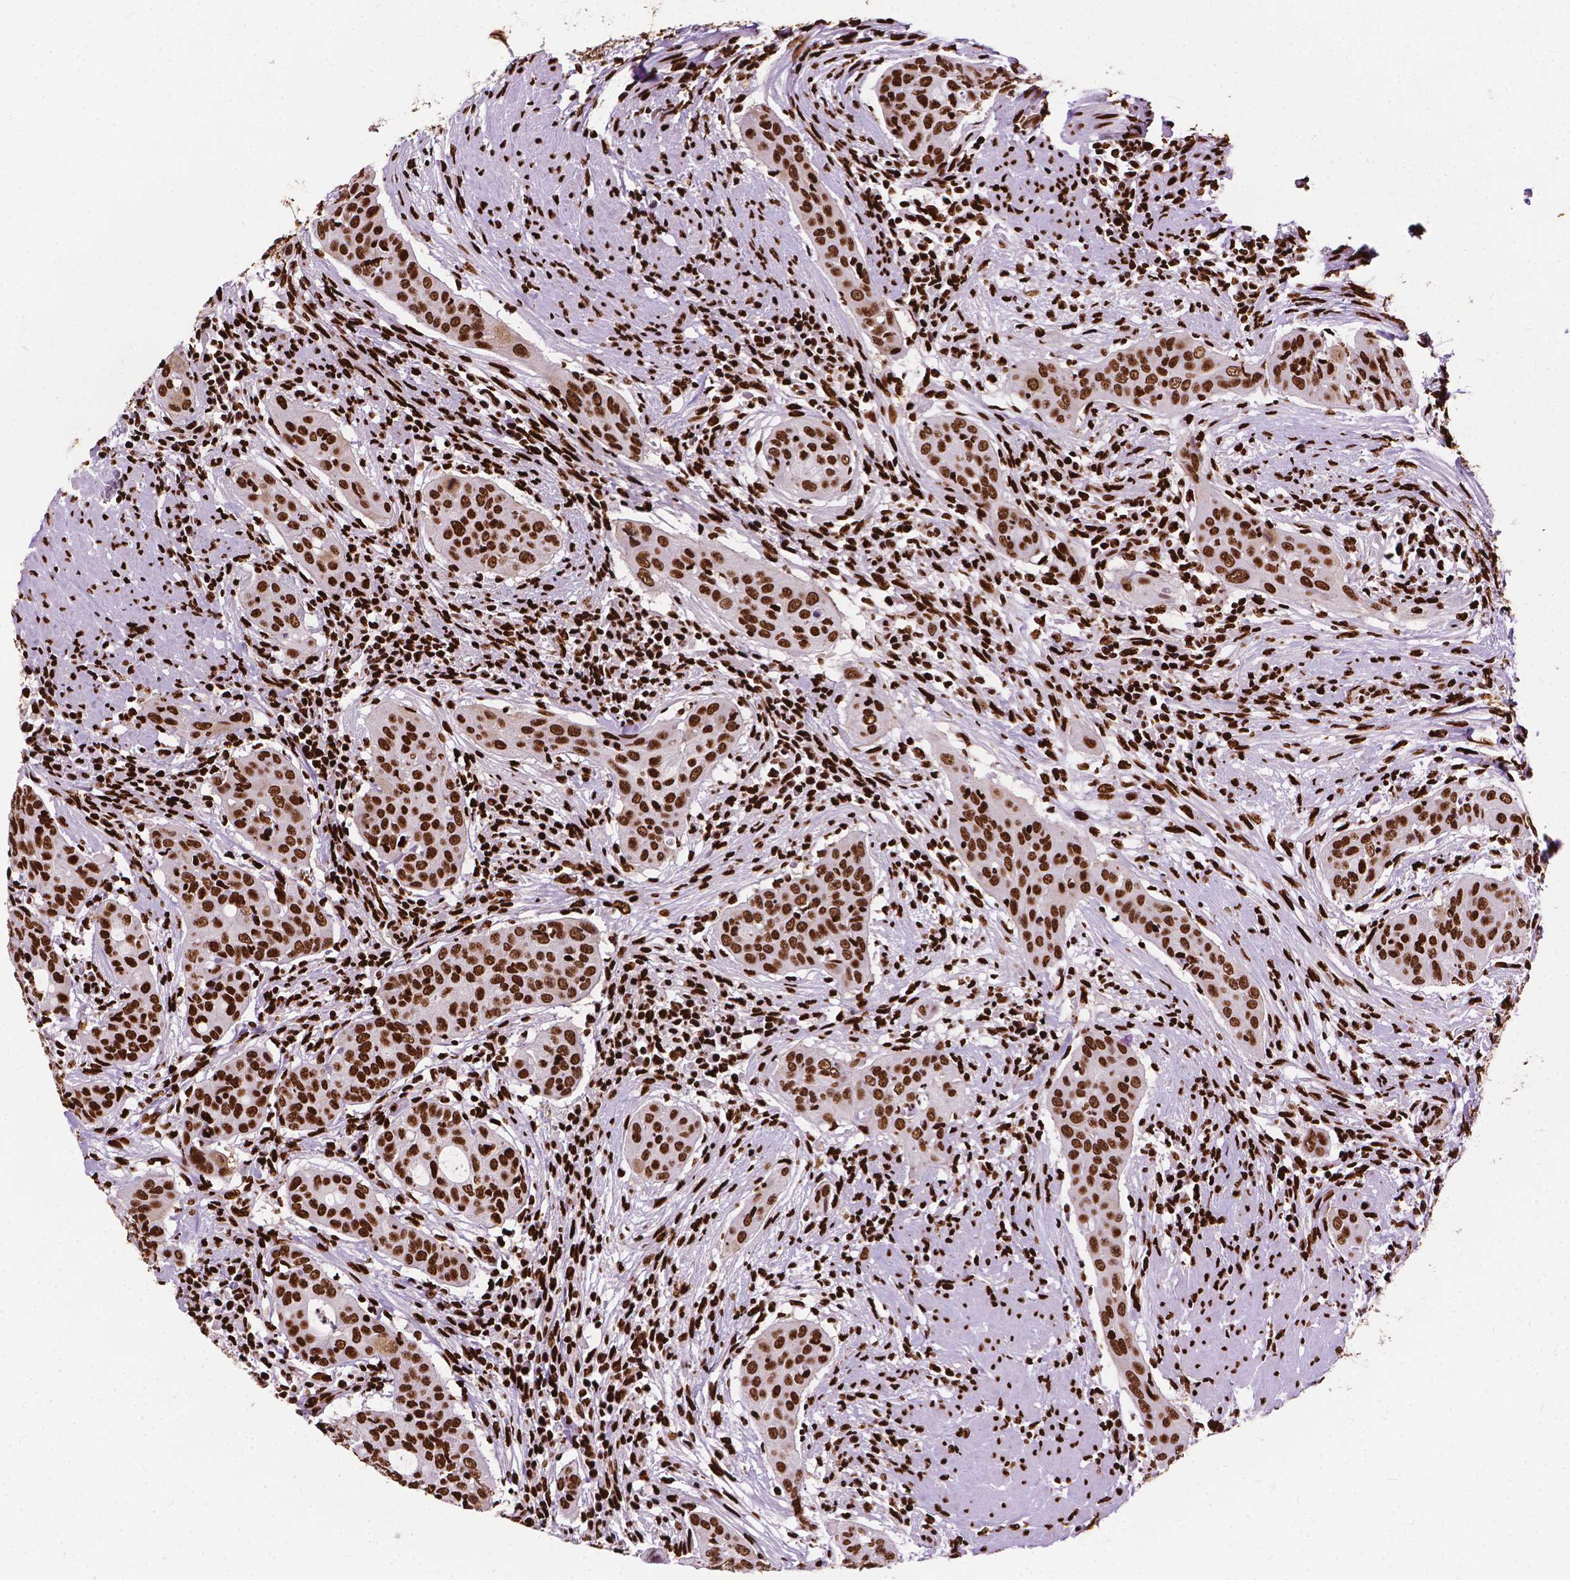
{"staining": {"intensity": "strong", "quantity": ">75%", "location": "nuclear"}, "tissue": "urothelial cancer", "cell_type": "Tumor cells", "image_type": "cancer", "snomed": [{"axis": "morphology", "description": "Urothelial carcinoma, High grade"}, {"axis": "topography", "description": "Urinary bladder"}], "caption": "Tumor cells display strong nuclear positivity in about >75% of cells in urothelial cancer. The protein is shown in brown color, while the nuclei are stained blue.", "gene": "SMIM5", "patient": {"sex": "male", "age": 82}}